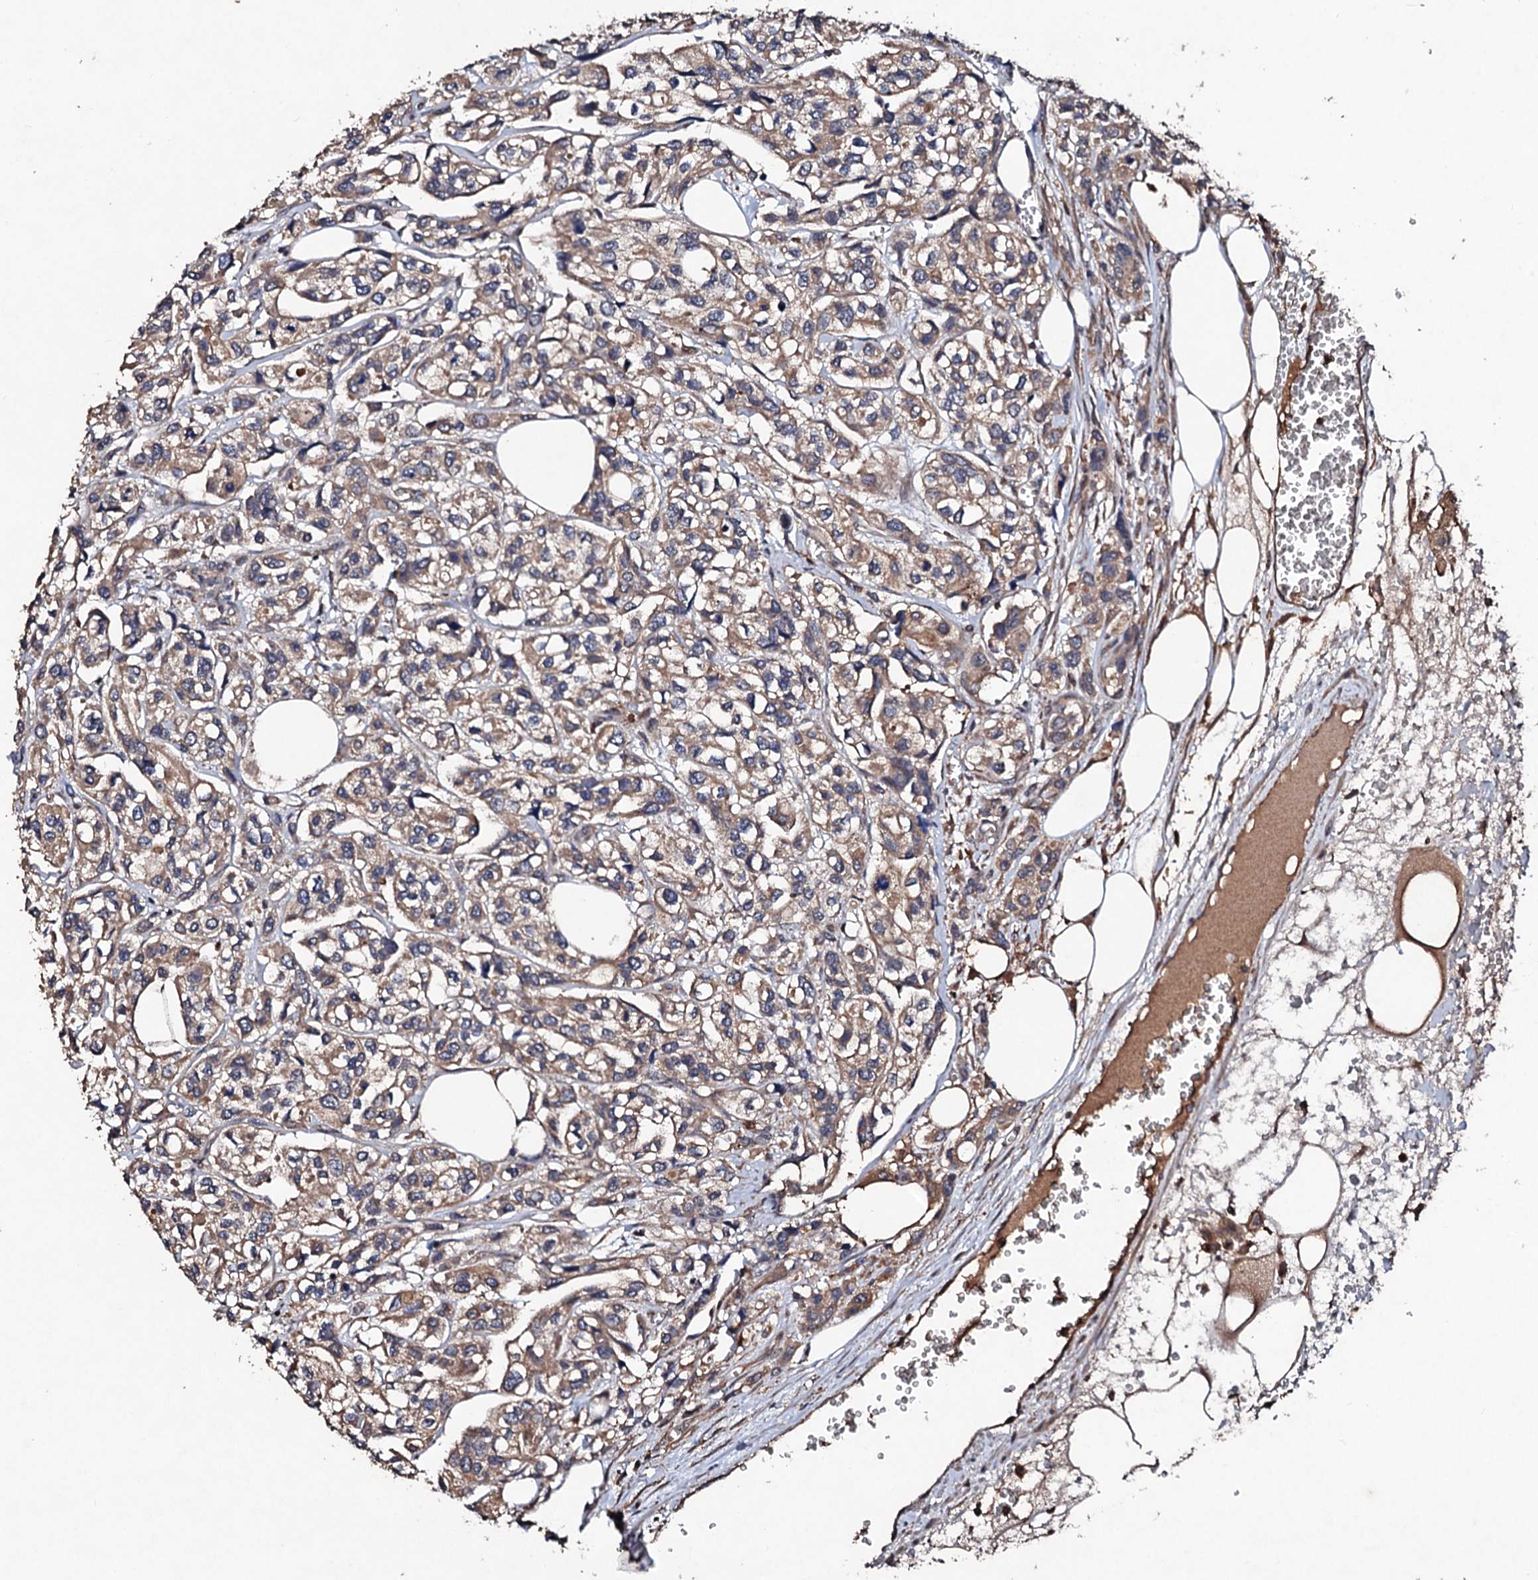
{"staining": {"intensity": "moderate", "quantity": ">75%", "location": "cytoplasmic/membranous"}, "tissue": "urothelial cancer", "cell_type": "Tumor cells", "image_type": "cancer", "snomed": [{"axis": "morphology", "description": "Urothelial carcinoma, High grade"}, {"axis": "topography", "description": "Urinary bladder"}], "caption": "Urothelial cancer tissue exhibits moderate cytoplasmic/membranous positivity in about >75% of tumor cells The staining is performed using DAB brown chromogen to label protein expression. The nuclei are counter-stained blue using hematoxylin.", "gene": "KERA", "patient": {"sex": "male", "age": 67}}